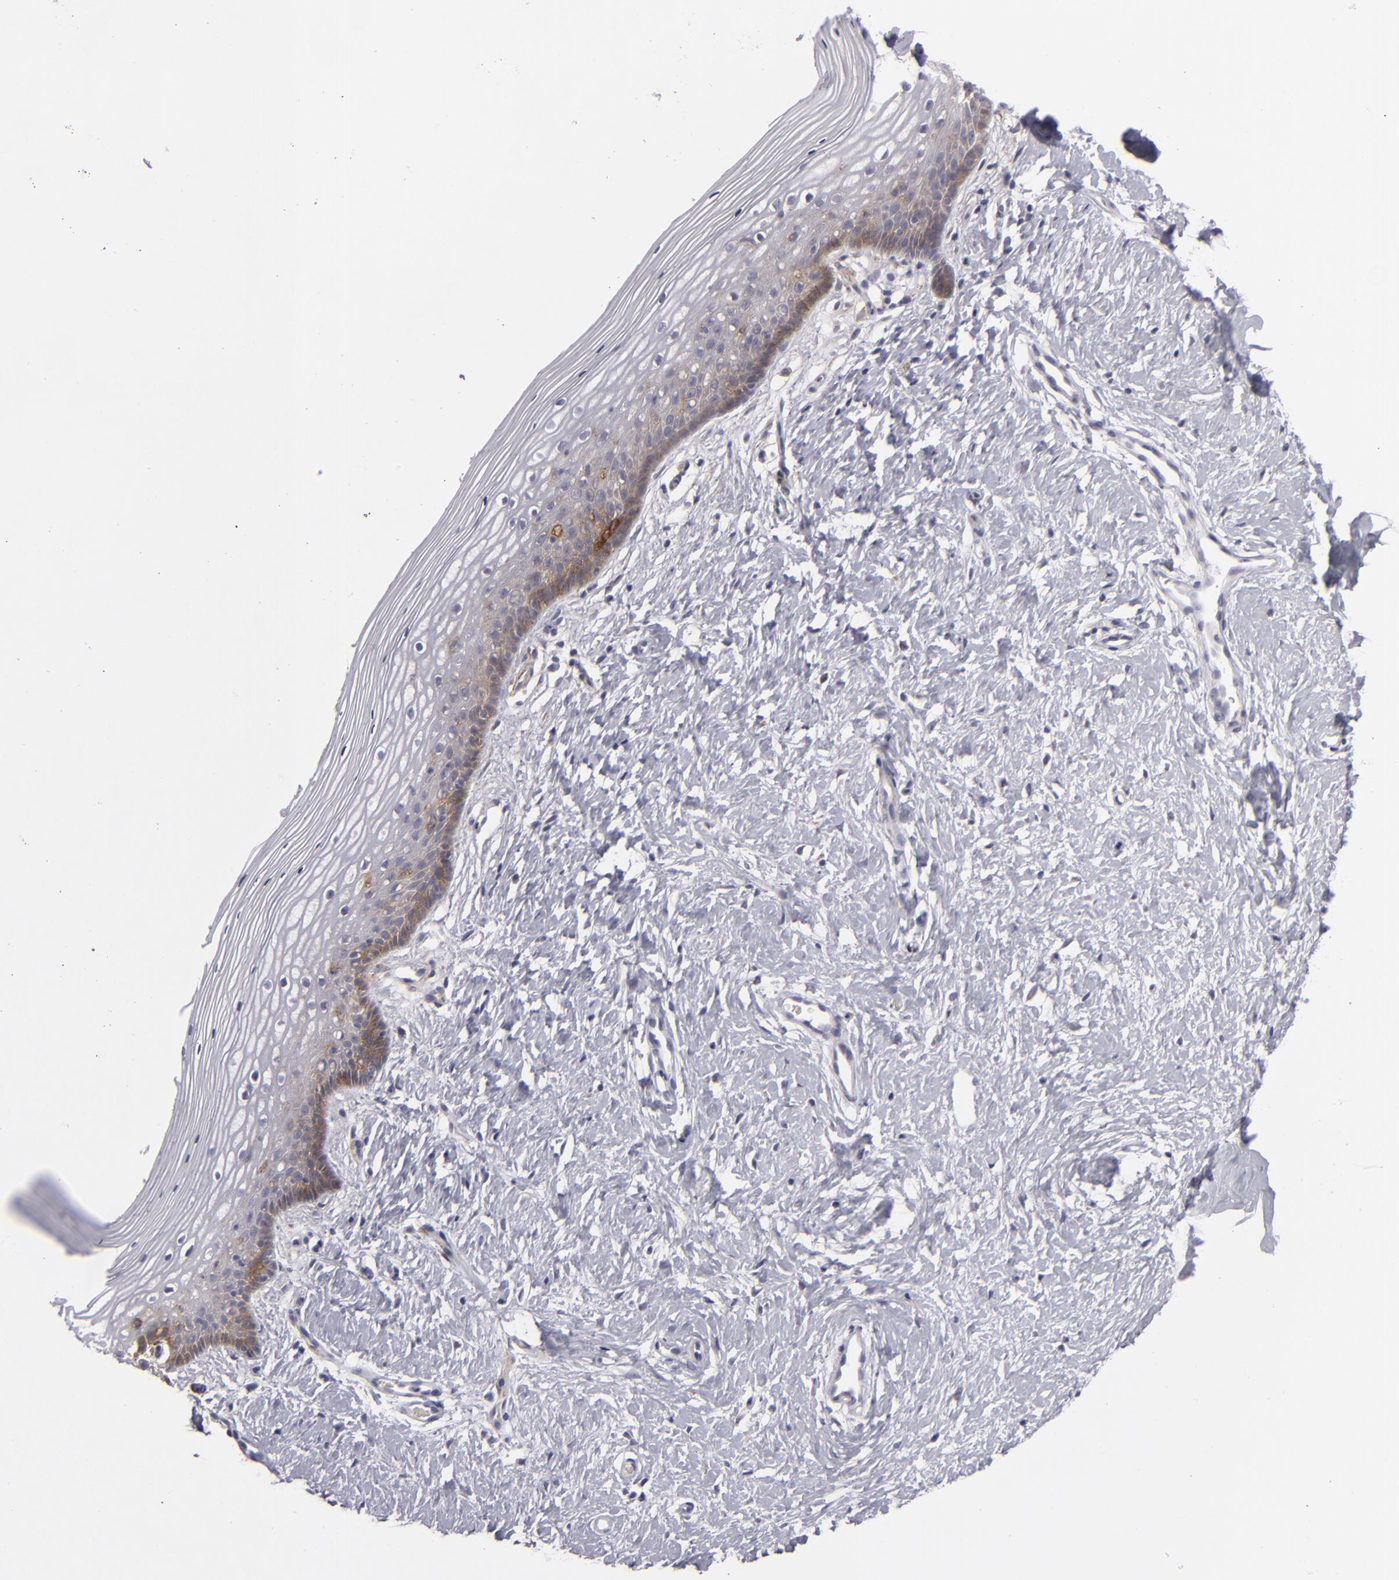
{"staining": {"intensity": "weak", "quantity": "<25%", "location": "cytoplasmic/membranous"}, "tissue": "vagina", "cell_type": "Squamous epithelial cells", "image_type": "normal", "snomed": [{"axis": "morphology", "description": "Normal tissue, NOS"}, {"axis": "topography", "description": "Vagina"}], "caption": "Immunohistochemistry (IHC) image of normal vagina: vagina stained with DAB reveals no significant protein expression in squamous epithelial cells. (Stains: DAB immunohistochemistry with hematoxylin counter stain, Microscopy: brightfield microscopy at high magnification).", "gene": "ALCAM", "patient": {"sex": "female", "age": 46}}